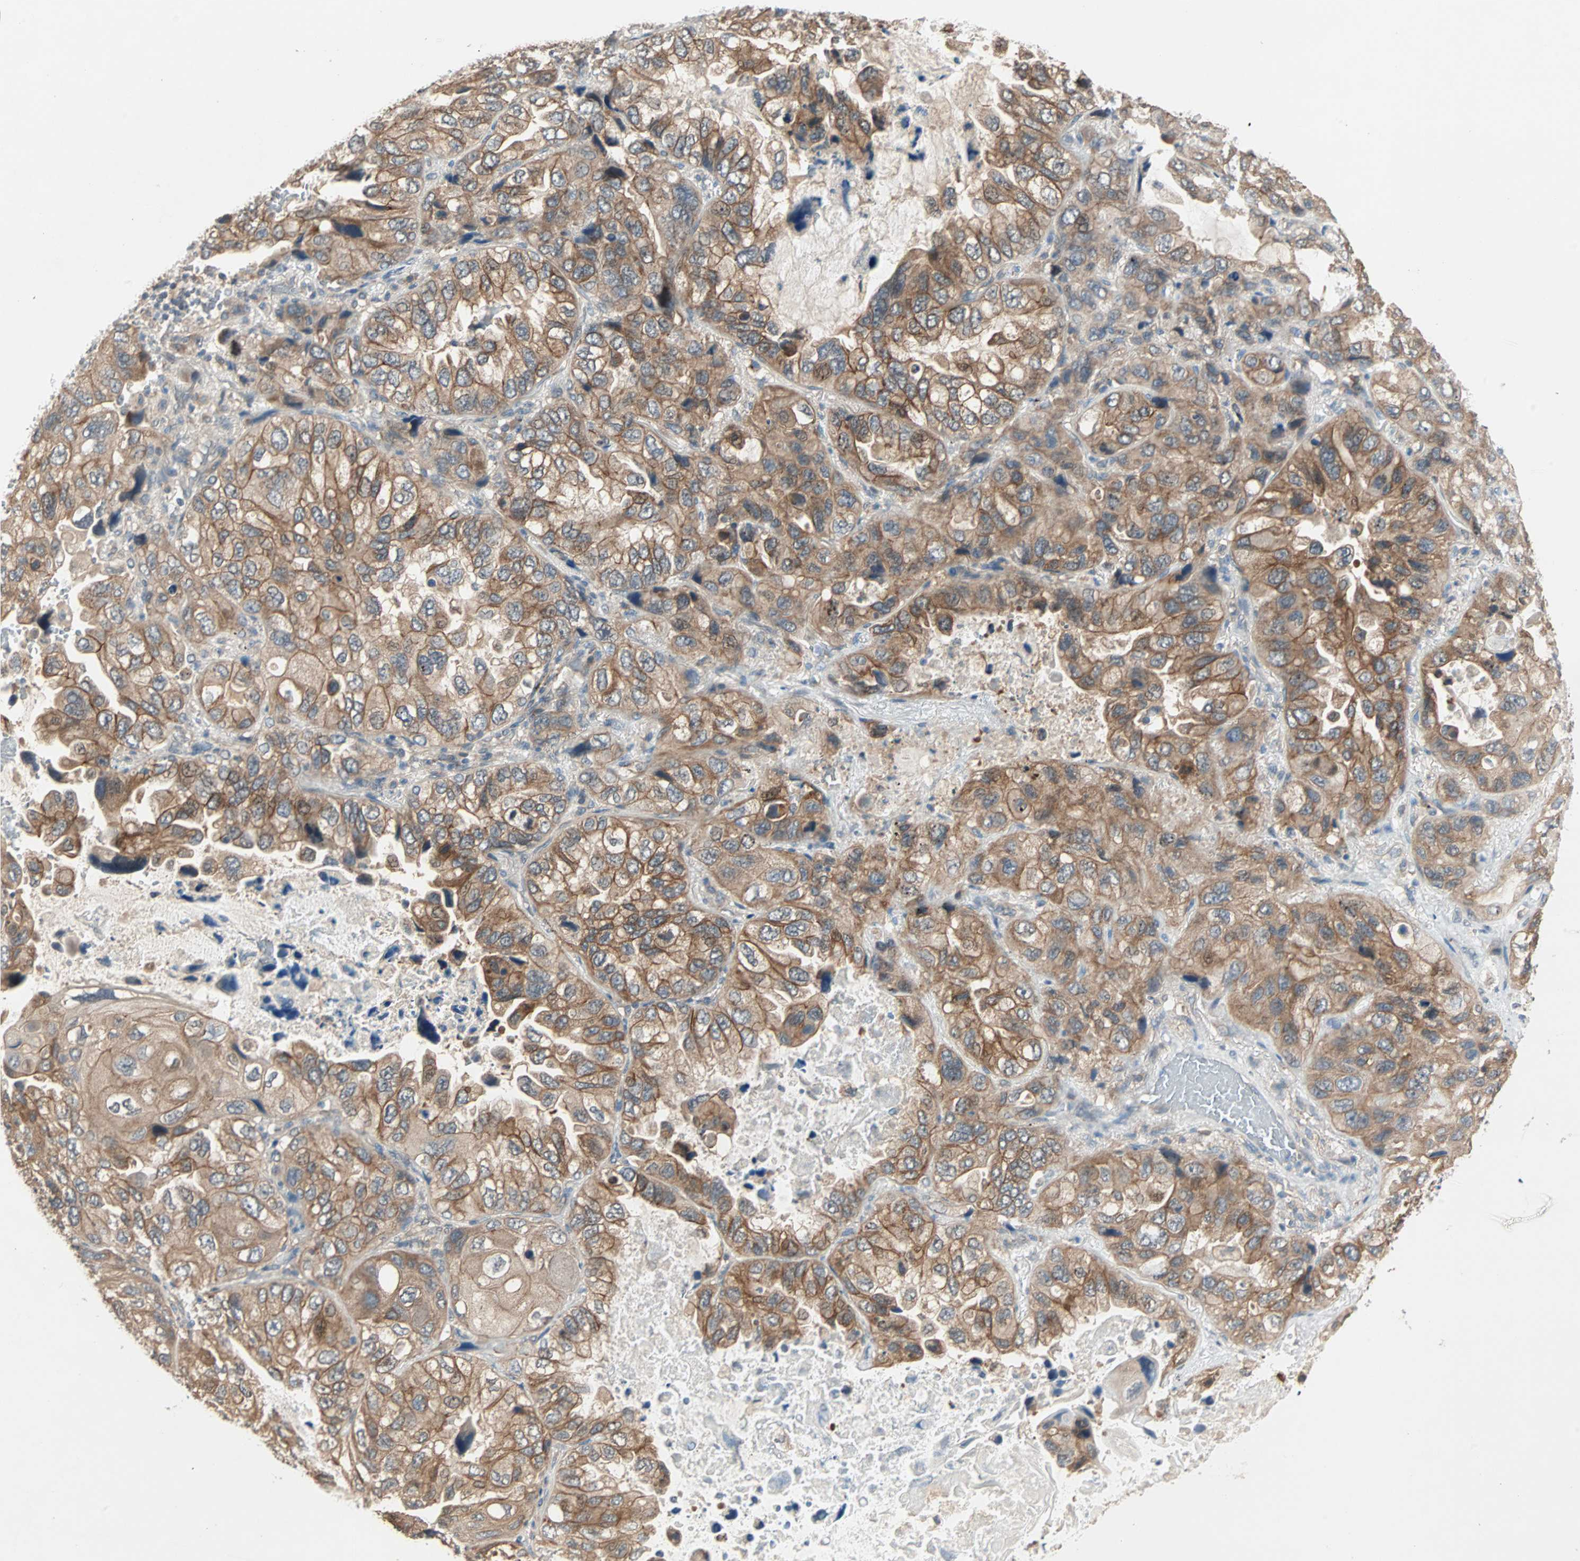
{"staining": {"intensity": "moderate", "quantity": ">75%", "location": "cytoplasmic/membranous"}, "tissue": "lung cancer", "cell_type": "Tumor cells", "image_type": "cancer", "snomed": [{"axis": "morphology", "description": "Squamous cell carcinoma, NOS"}, {"axis": "topography", "description": "Lung"}], "caption": "Lung squamous cell carcinoma tissue demonstrates moderate cytoplasmic/membranous staining in about >75% of tumor cells, visualized by immunohistochemistry.", "gene": "TTF2", "patient": {"sex": "female", "age": 73}}